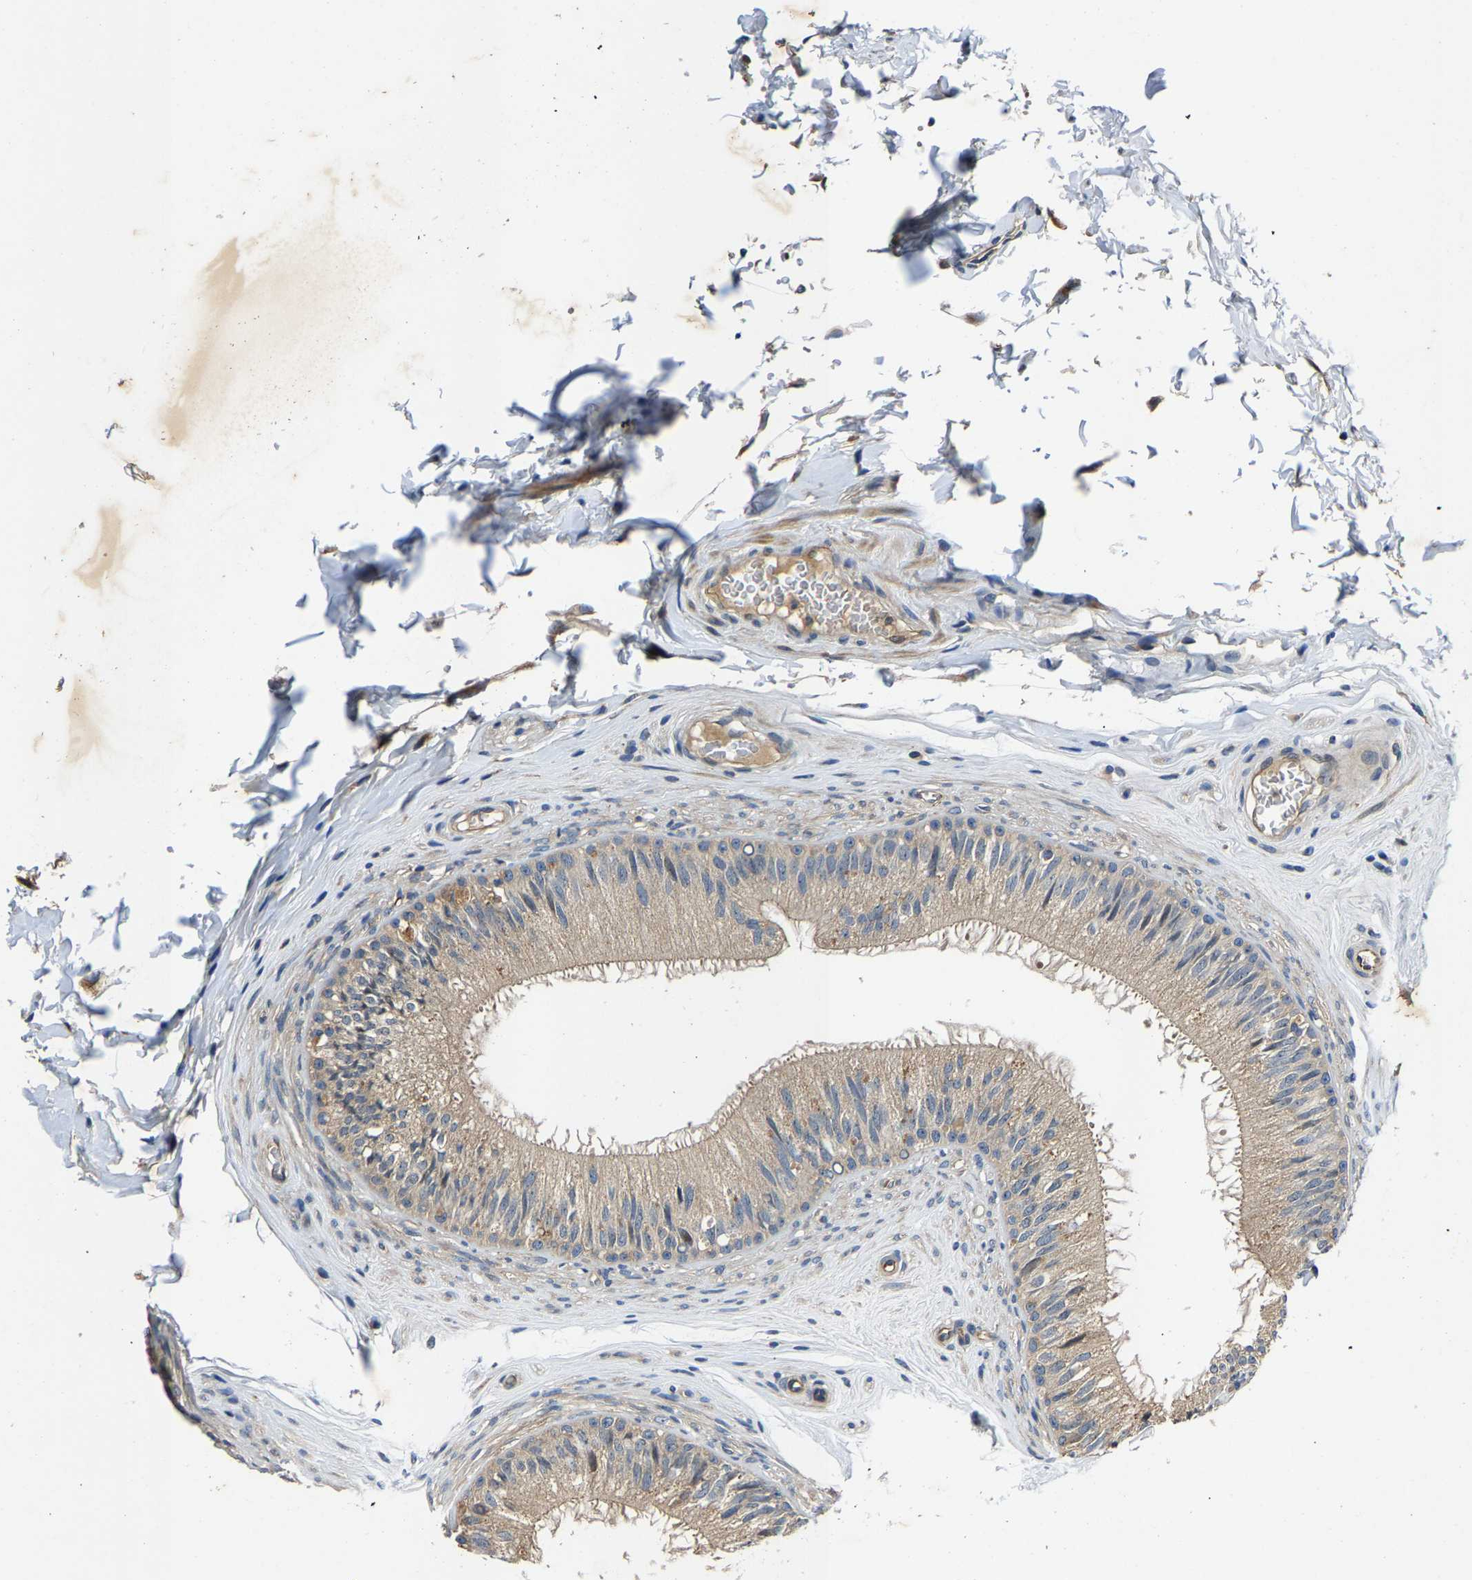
{"staining": {"intensity": "weak", "quantity": ">75%", "location": "cytoplasmic/membranous"}, "tissue": "epididymis", "cell_type": "Glandular cells", "image_type": "normal", "snomed": [{"axis": "morphology", "description": "Normal tissue, NOS"}, {"axis": "topography", "description": "Testis"}, {"axis": "topography", "description": "Epididymis"}], "caption": "Protein positivity by immunohistochemistry (IHC) exhibits weak cytoplasmic/membranous staining in about >75% of glandular cells in normal epididymis.", "gene": "AGBL3", "patient": {"sex": "male", "age": 36}}